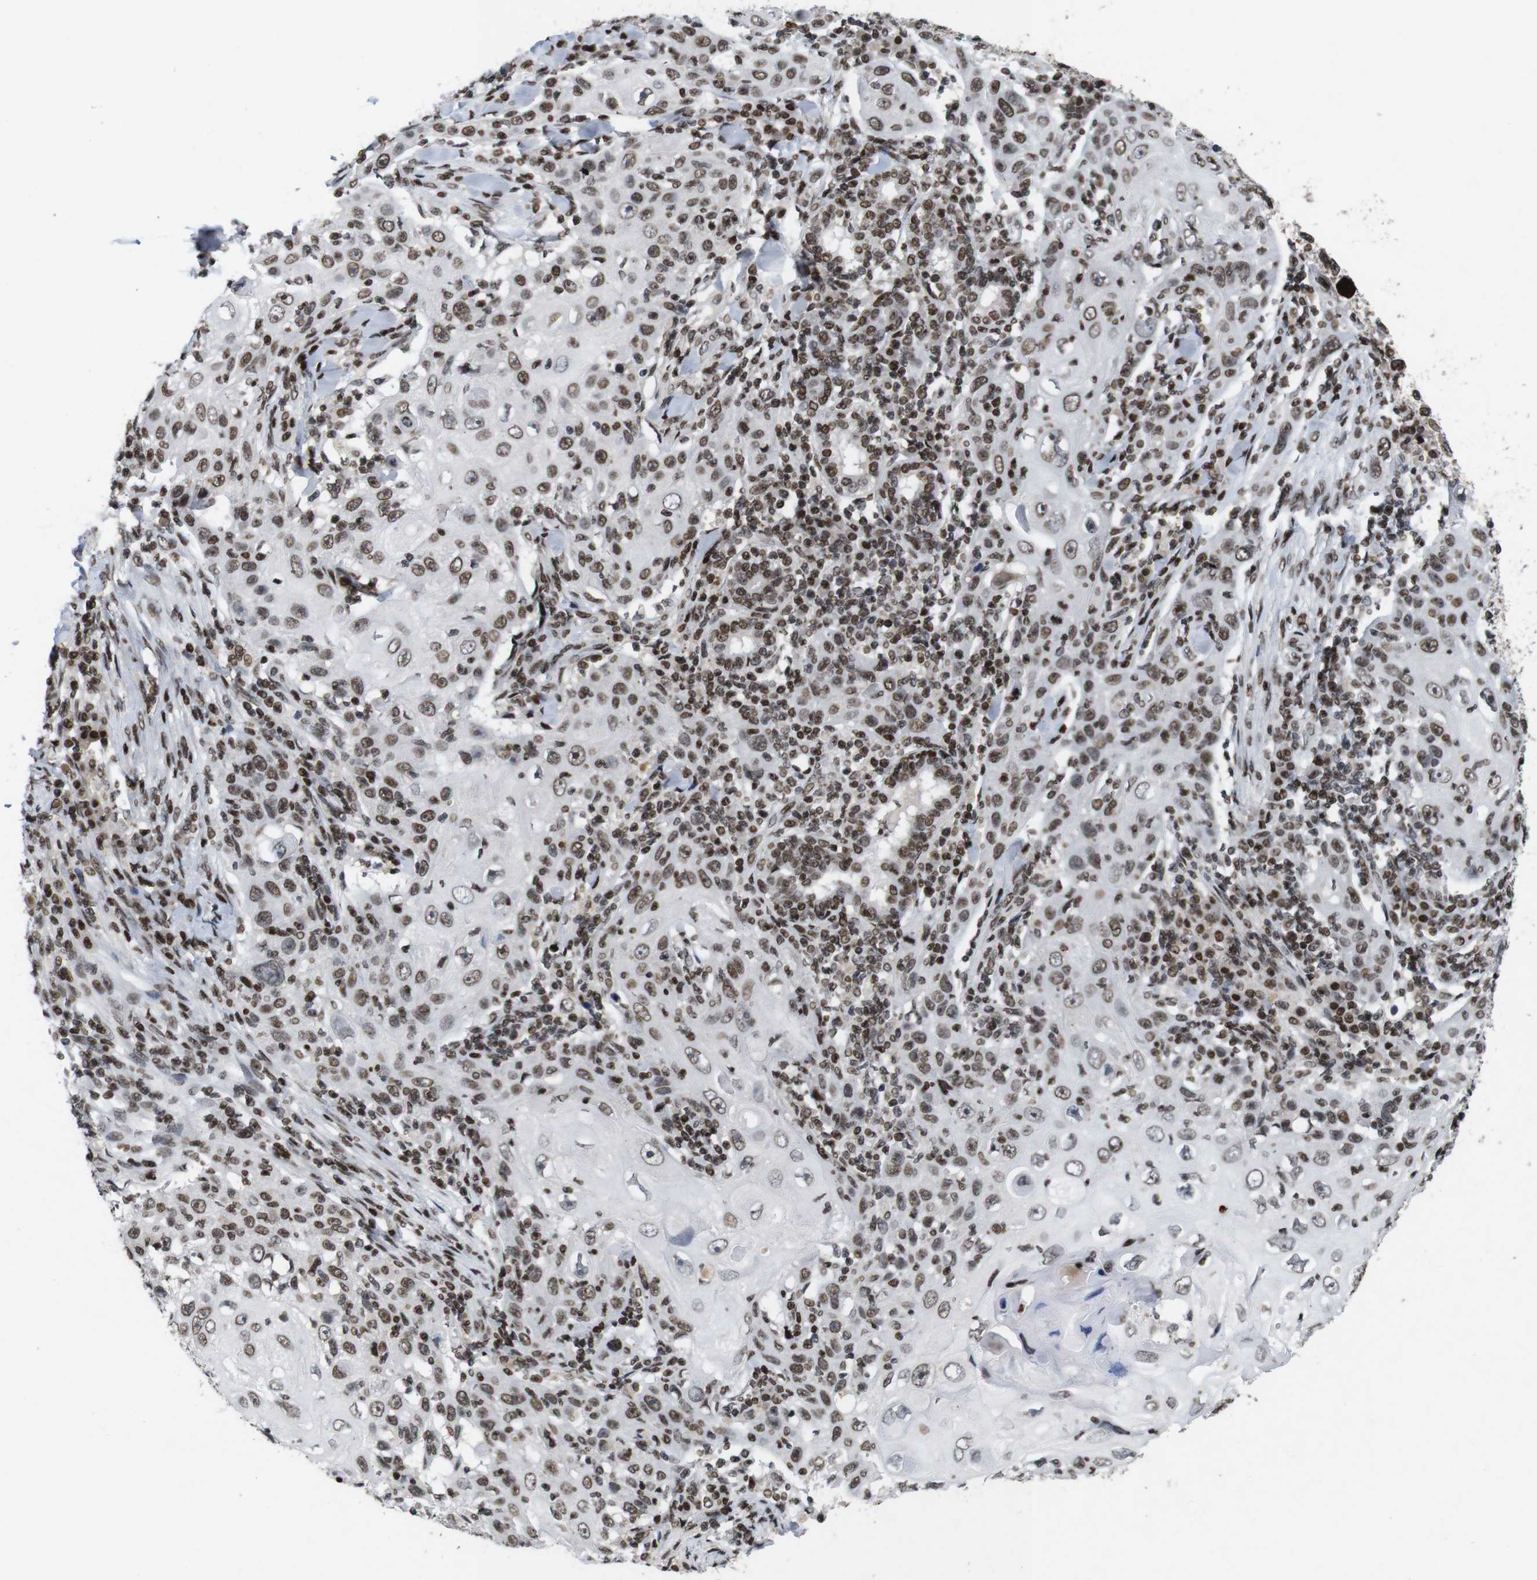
{"staining": {"intensity": "moderate", "quantity": ">75%", "location": "nuclear"}, "tissue": "skin cancer", "cell_type": "Tumor cells", "image_type": "cancer", "snomed": [{"axis": "morphology", "description": "Squamous cell carcinoma, NOS"}, {"axis": "topography", "description": "Skin"}], "caption": "IHC (DAB) staining of human skin squamous cell carcinoma displays moderate nuclear protein positivity in about >75% of tumor cells.", "gene": "MAGEH1", "patient": {"sex": "female", "age": 88}}